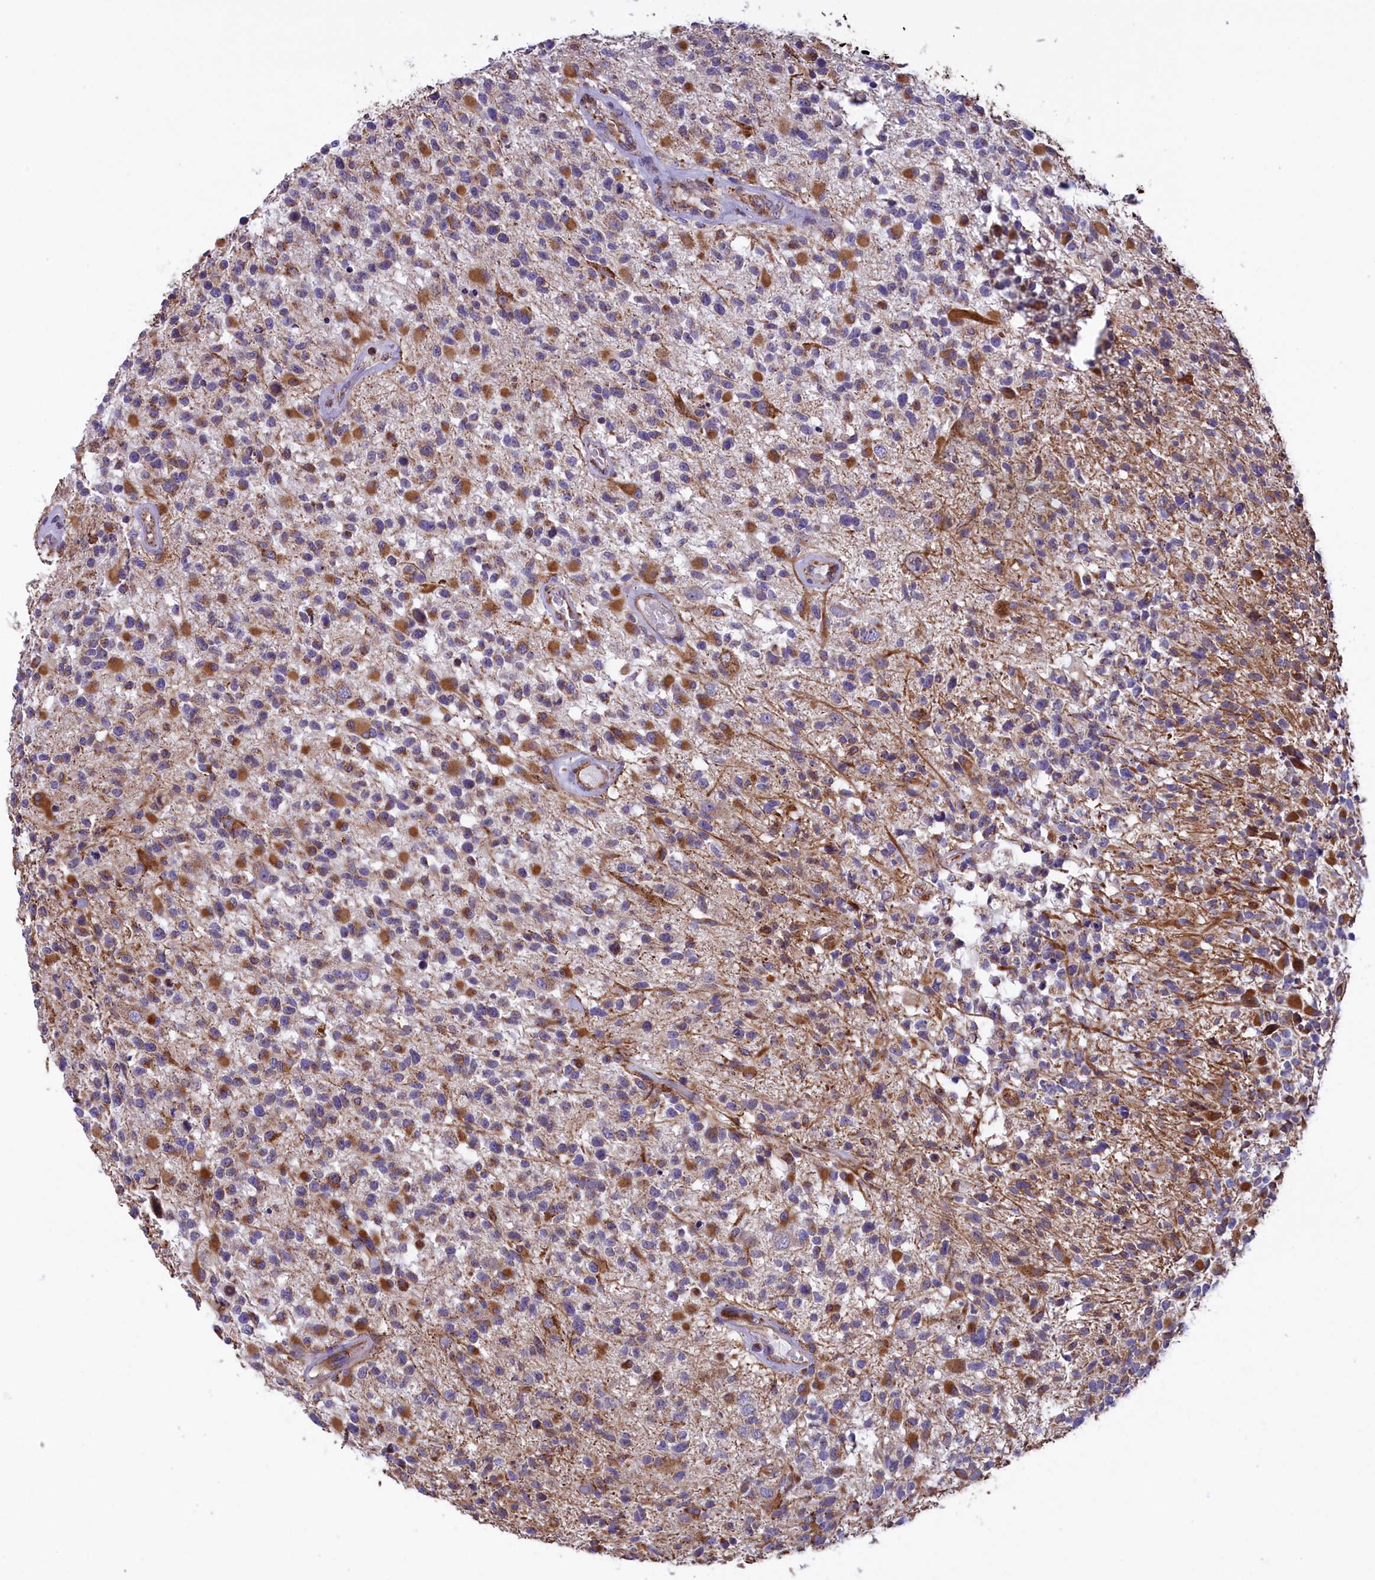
{"staining": {"intensity": "moderate", "quantity": "25%-75%", "location": "cytoplasmic/membranous"}, "tissue": "glioma", "cell_type": "Tumor cells", "image_type": "cancer", "snomed": [{"axis": "morphology", "description": "Glioma, malignant, High grade"}, {"axis": "morphology", "description": "Glioblastoma, NOS"}, {"axis": "topography", "description": "Brain"}], "caption": "A brown stain highlights moderate cytoplasmic/membranous staining of a protein in glioblastoma tumor cells. (IHC, brightfield microscopy, high magnification).", "gene": "GATB", "patient": {"sex": "male", "age": 60}}